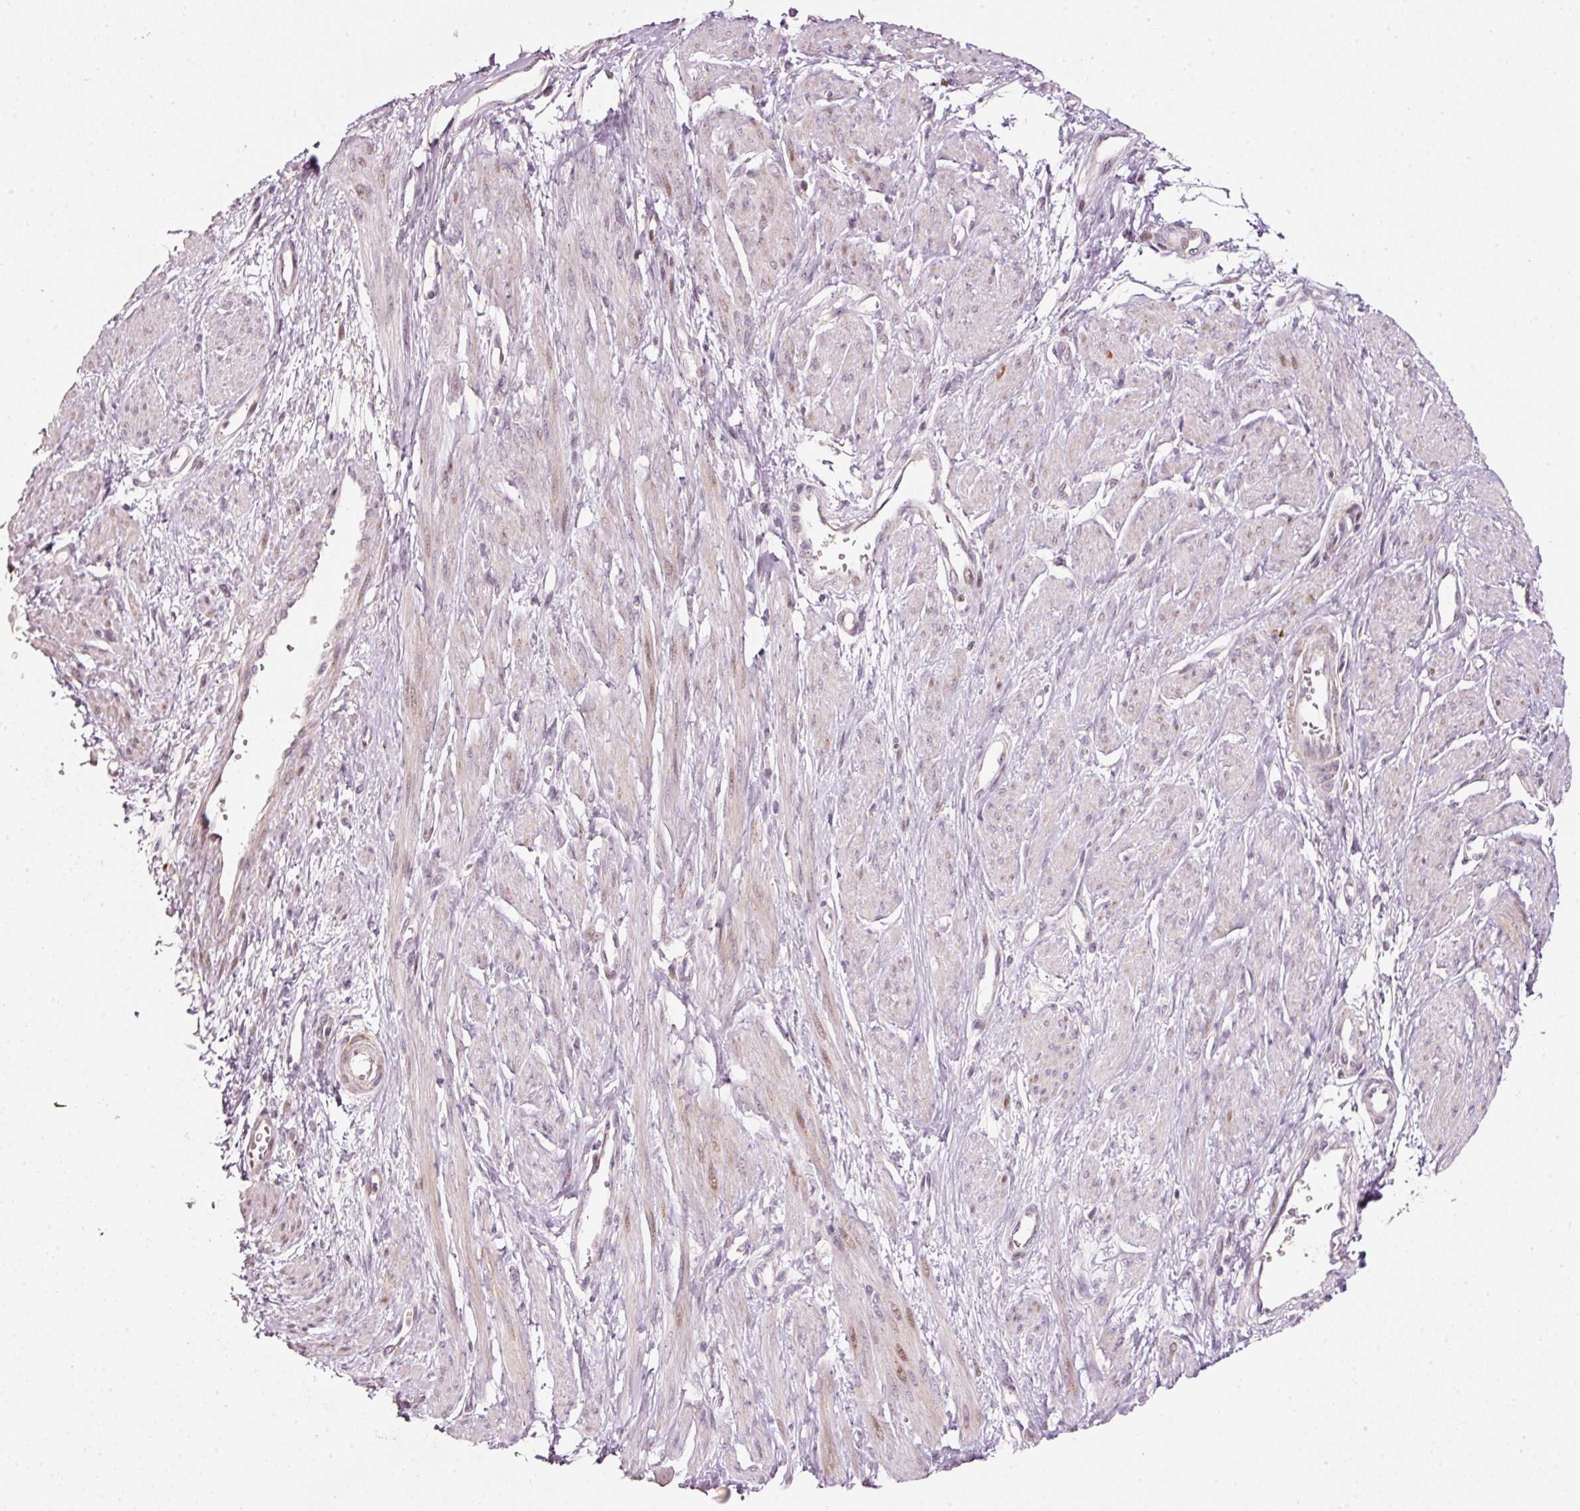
{"staining": {"intensity": "moderate", "quantity": "<25%", "location": "nuclear"}, "tissue": "smooth muscle", "cell_type": "Smooth muscle cells", "image_type": "normal", "snomed": [{"axis": "morphology", "description": "Normal tissue, NOS"}, {"axis": "topography", "description": "Smooth muscle"}, {"axis": "topography", "description": "Uterus"}], "caption": "Smooth muscle stained with a brown dye demonstrates moderate nuclear positive expression in about <25% of smooth muscle cells.", "gene": "TOB2", "patient": {"sex": "female", "age": 39}}